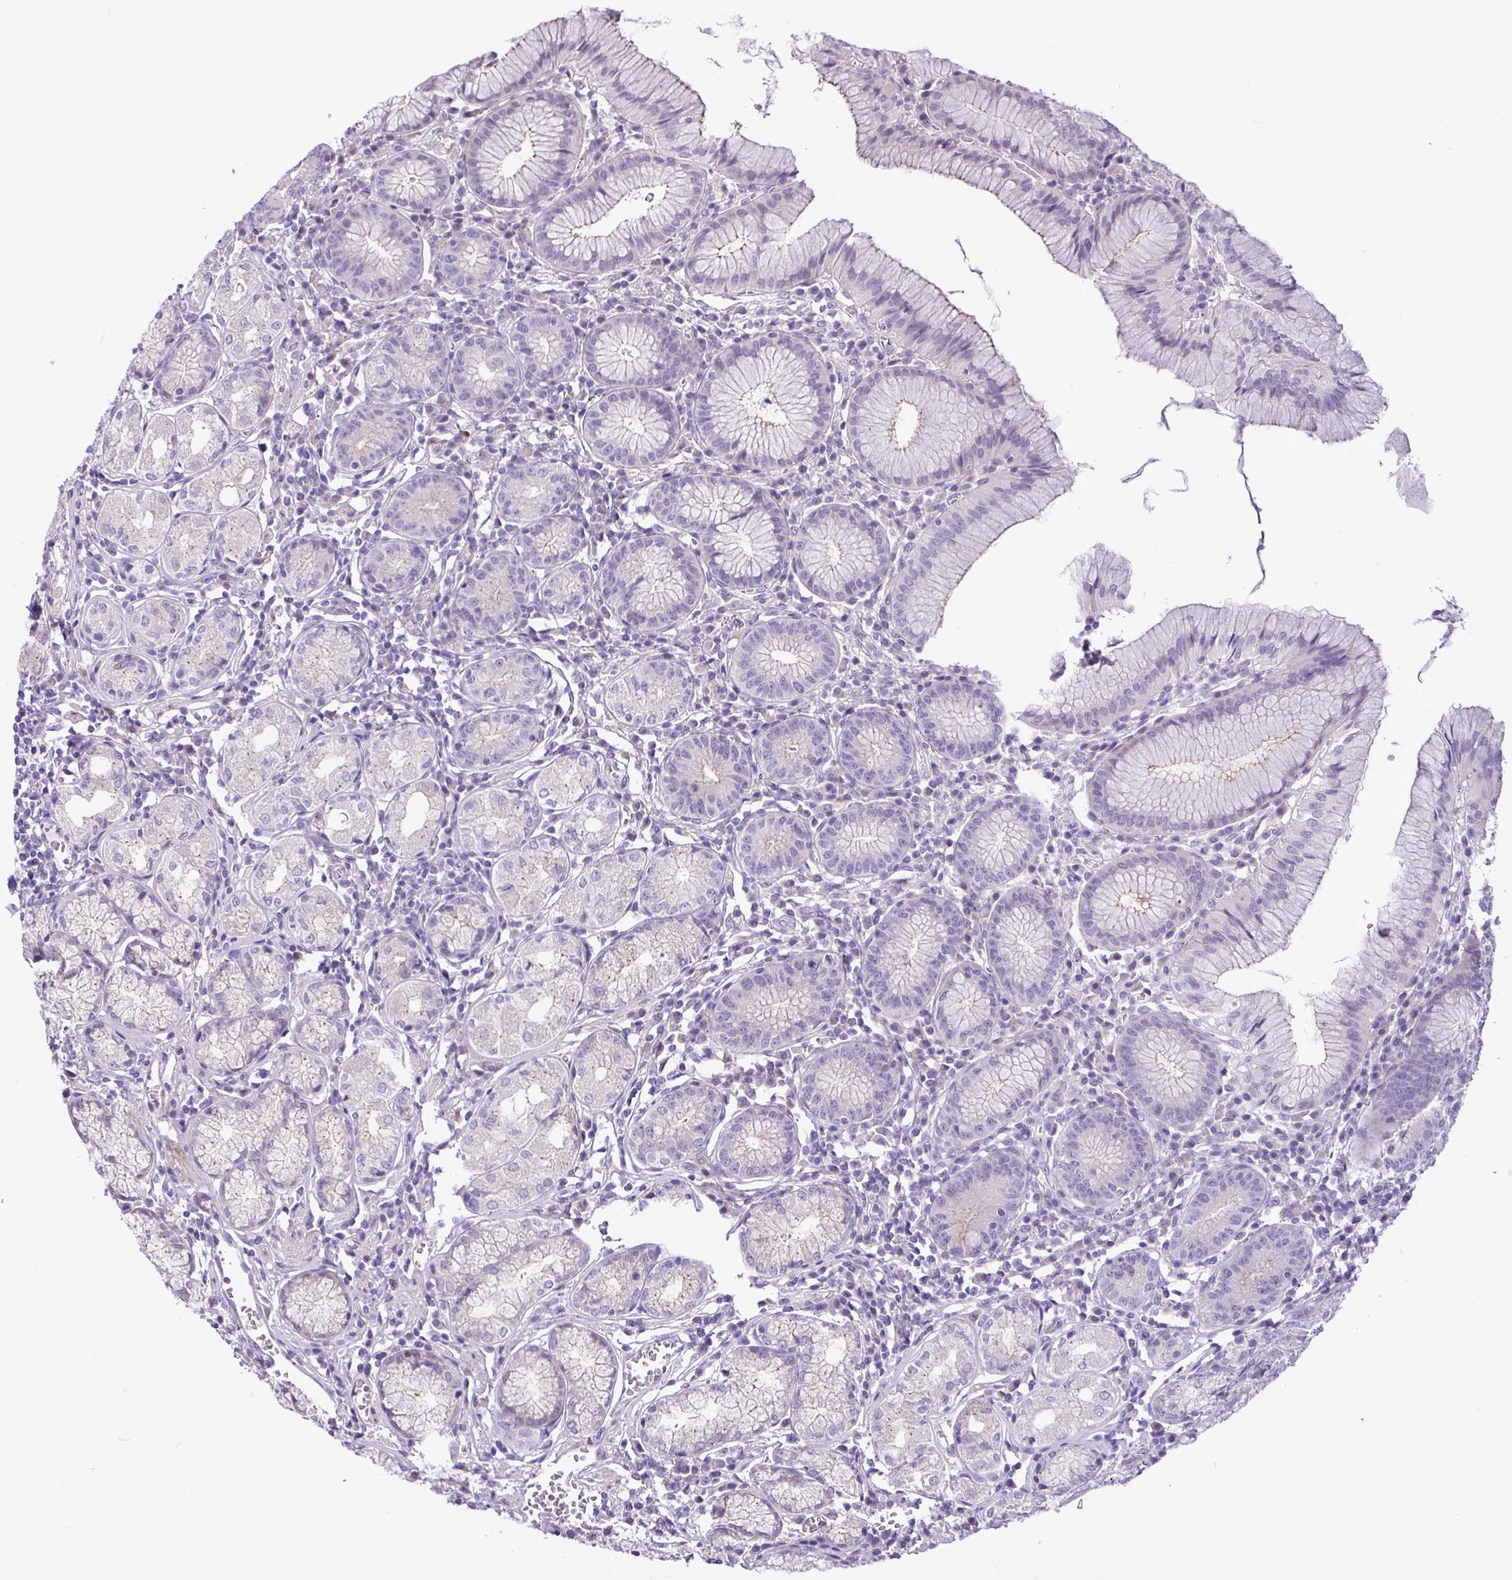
{"staining": {"intensity": "negative", "quantity": "none", "location": "none"}, "tissue": "stomach", "cell_type": "Glandular cells", "image_type": "normal", "snomed": [{"axis": "morphology", "description": "Normal tissue, NOS"}, {"axis": "topography", "description": "Stomach"}], "caption": "The image demonstrates no significant positivity in glandular cells of stomach.", "gene": "SPINK8", "patient": {"sex": "male", "age": 55}}